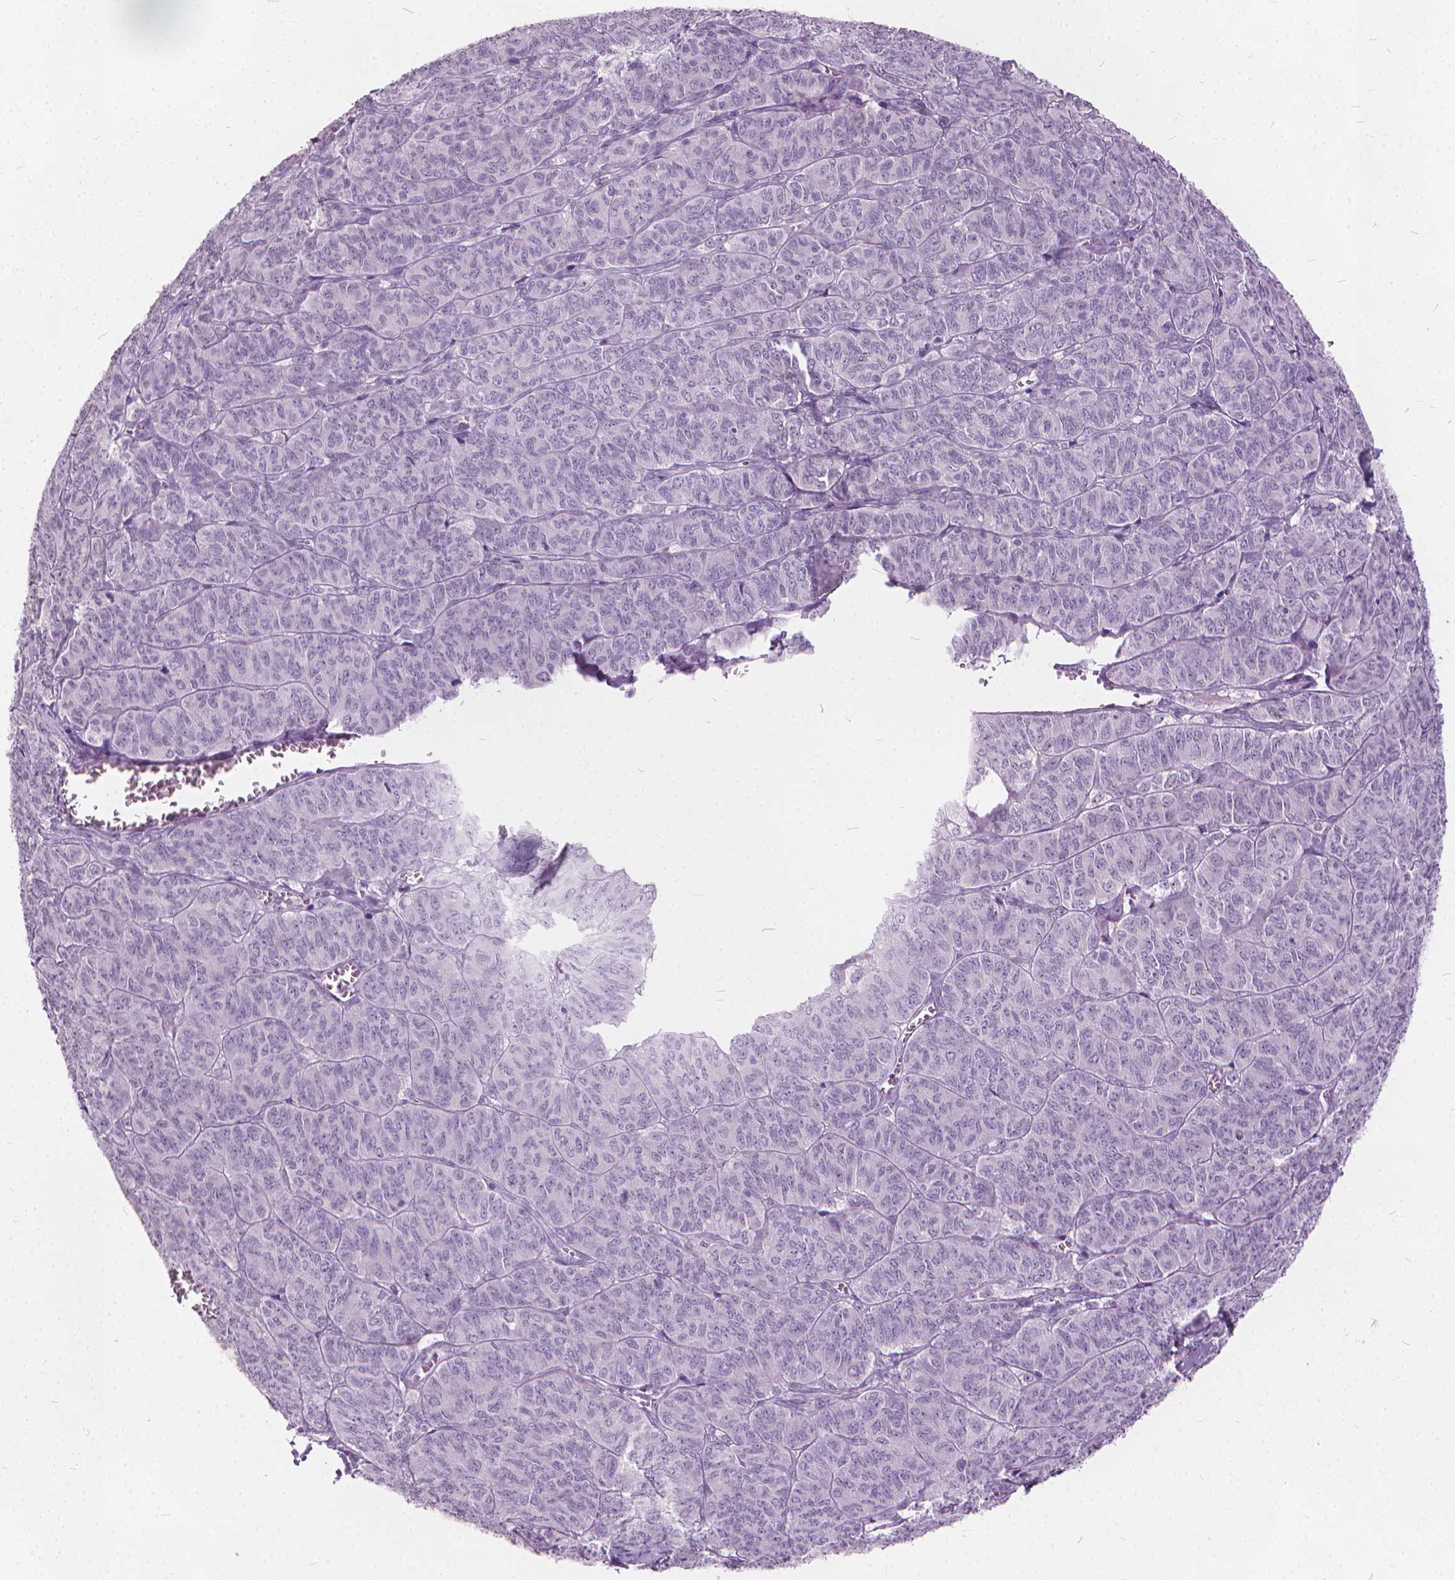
{"staining": {"intensity": "negative", "quantity": "none", "location": "none"}, "tissue": "ovarian cancer", "cell_type": "Tumor cells", "image_type": "cancer", "snomed": [{"axis": "morphology", "description": "Carcinoma, endometroid"}, {"axis": "topography", "description": "Ovary"}], "caption": "IHC micrograph of neoplastic tissue: ovarian cancer (endometroid carcinoma) stained with DAB (3,3'-diaminobenzidine) reveals no significant protein expression in tumor cells. (DAB immunohistochemistry visualized using brightfield microscopy, high magnification).", "gene": "DNM1", "patient": {"sex": "female", "age": 80}}